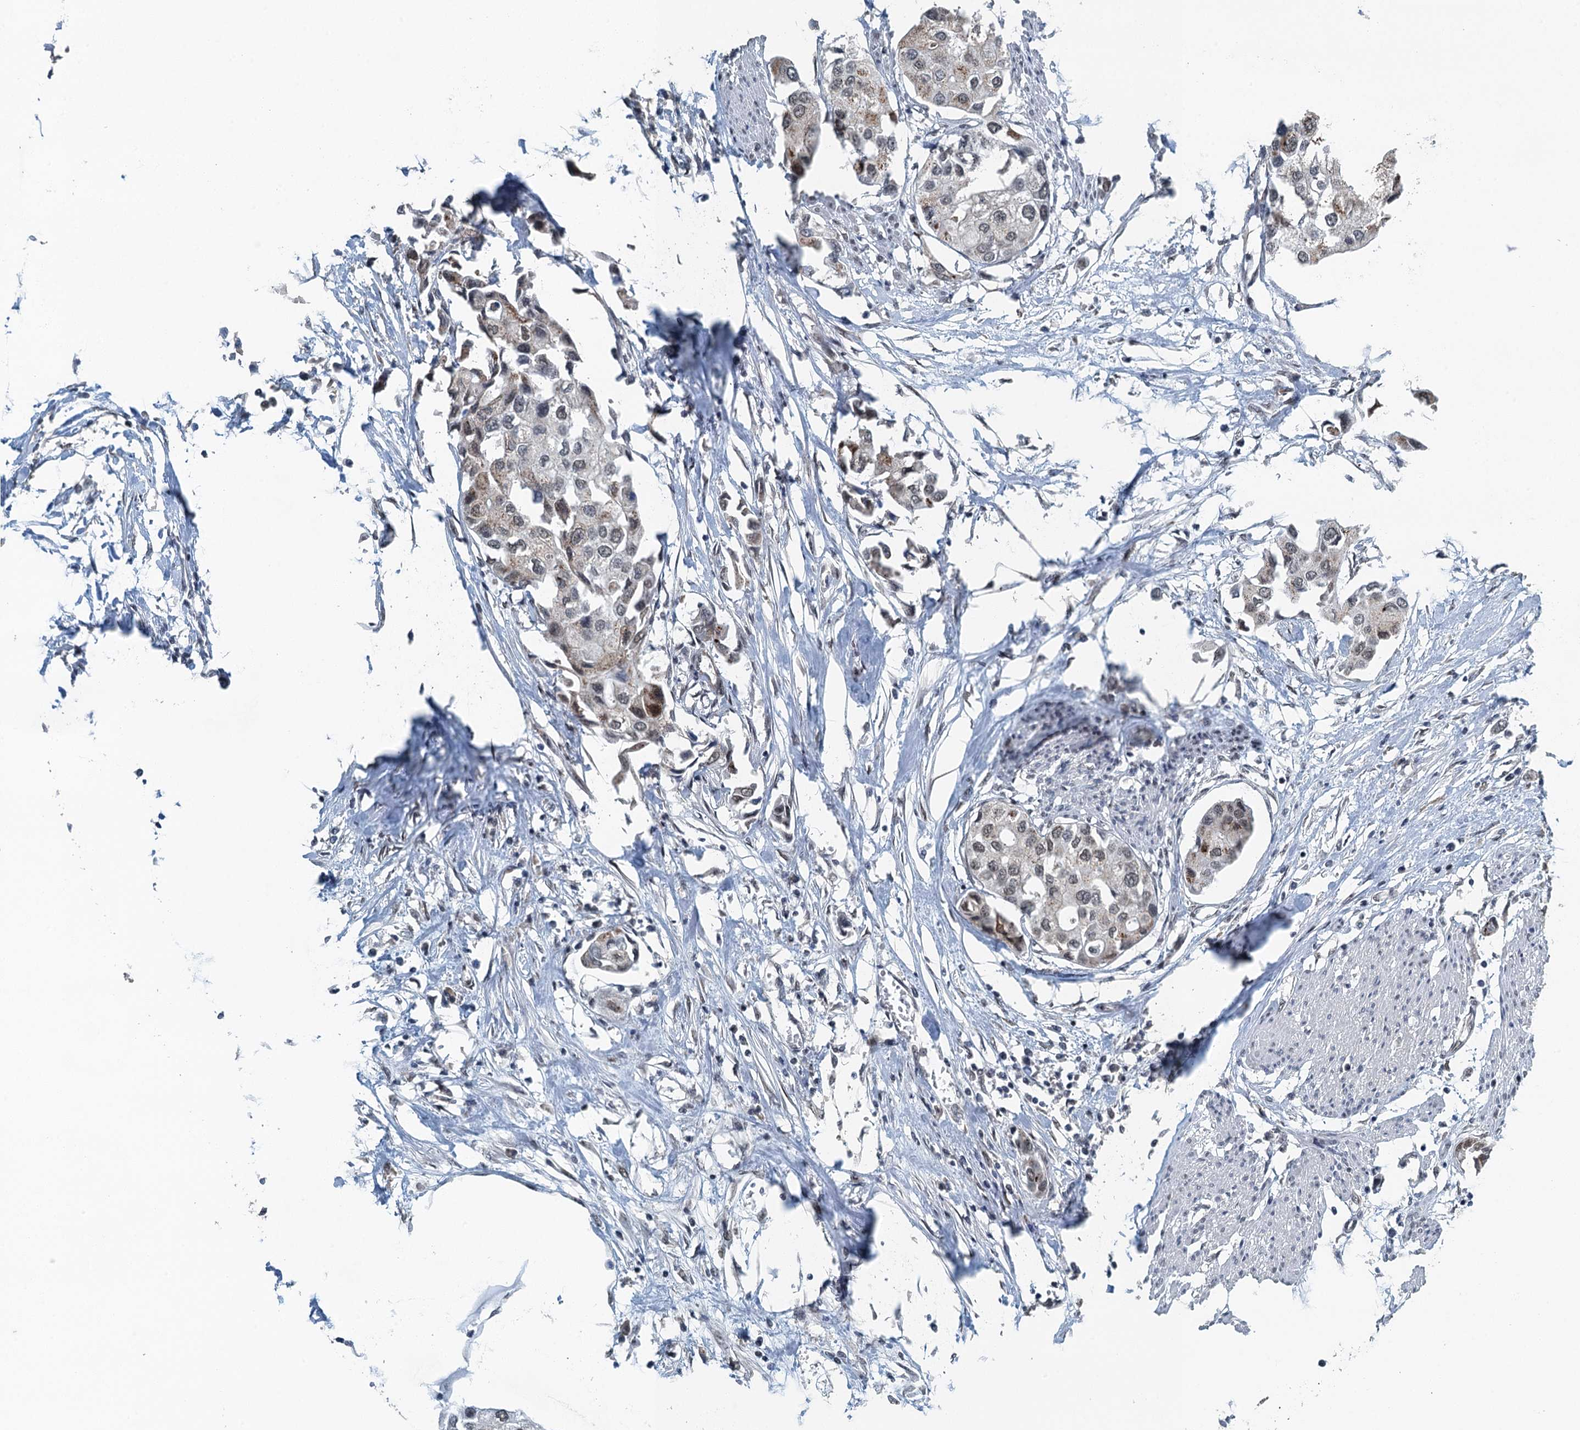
{"staining": {"intensity": "weak", "quantity": "25%-75%", "location": "nuclear"}, "tissue": "urothelial cancer", "cell_type": "Tumor cells", "image_type": "cancer", "snomed": [{"axis": "morphology", "description": "Urothelial carcinoma, High grade"}, {"axis": "topography", "description": "Urinary bladder"}], "caption": "Immunohistochemical staining of human urothelial carcinoma (high-grade) displays low levels of weak nuclear protein positivity in about 25%-75% of tumor cells.", "gene": "MTA3", "patient": {"sex": "male", "age": 64}}